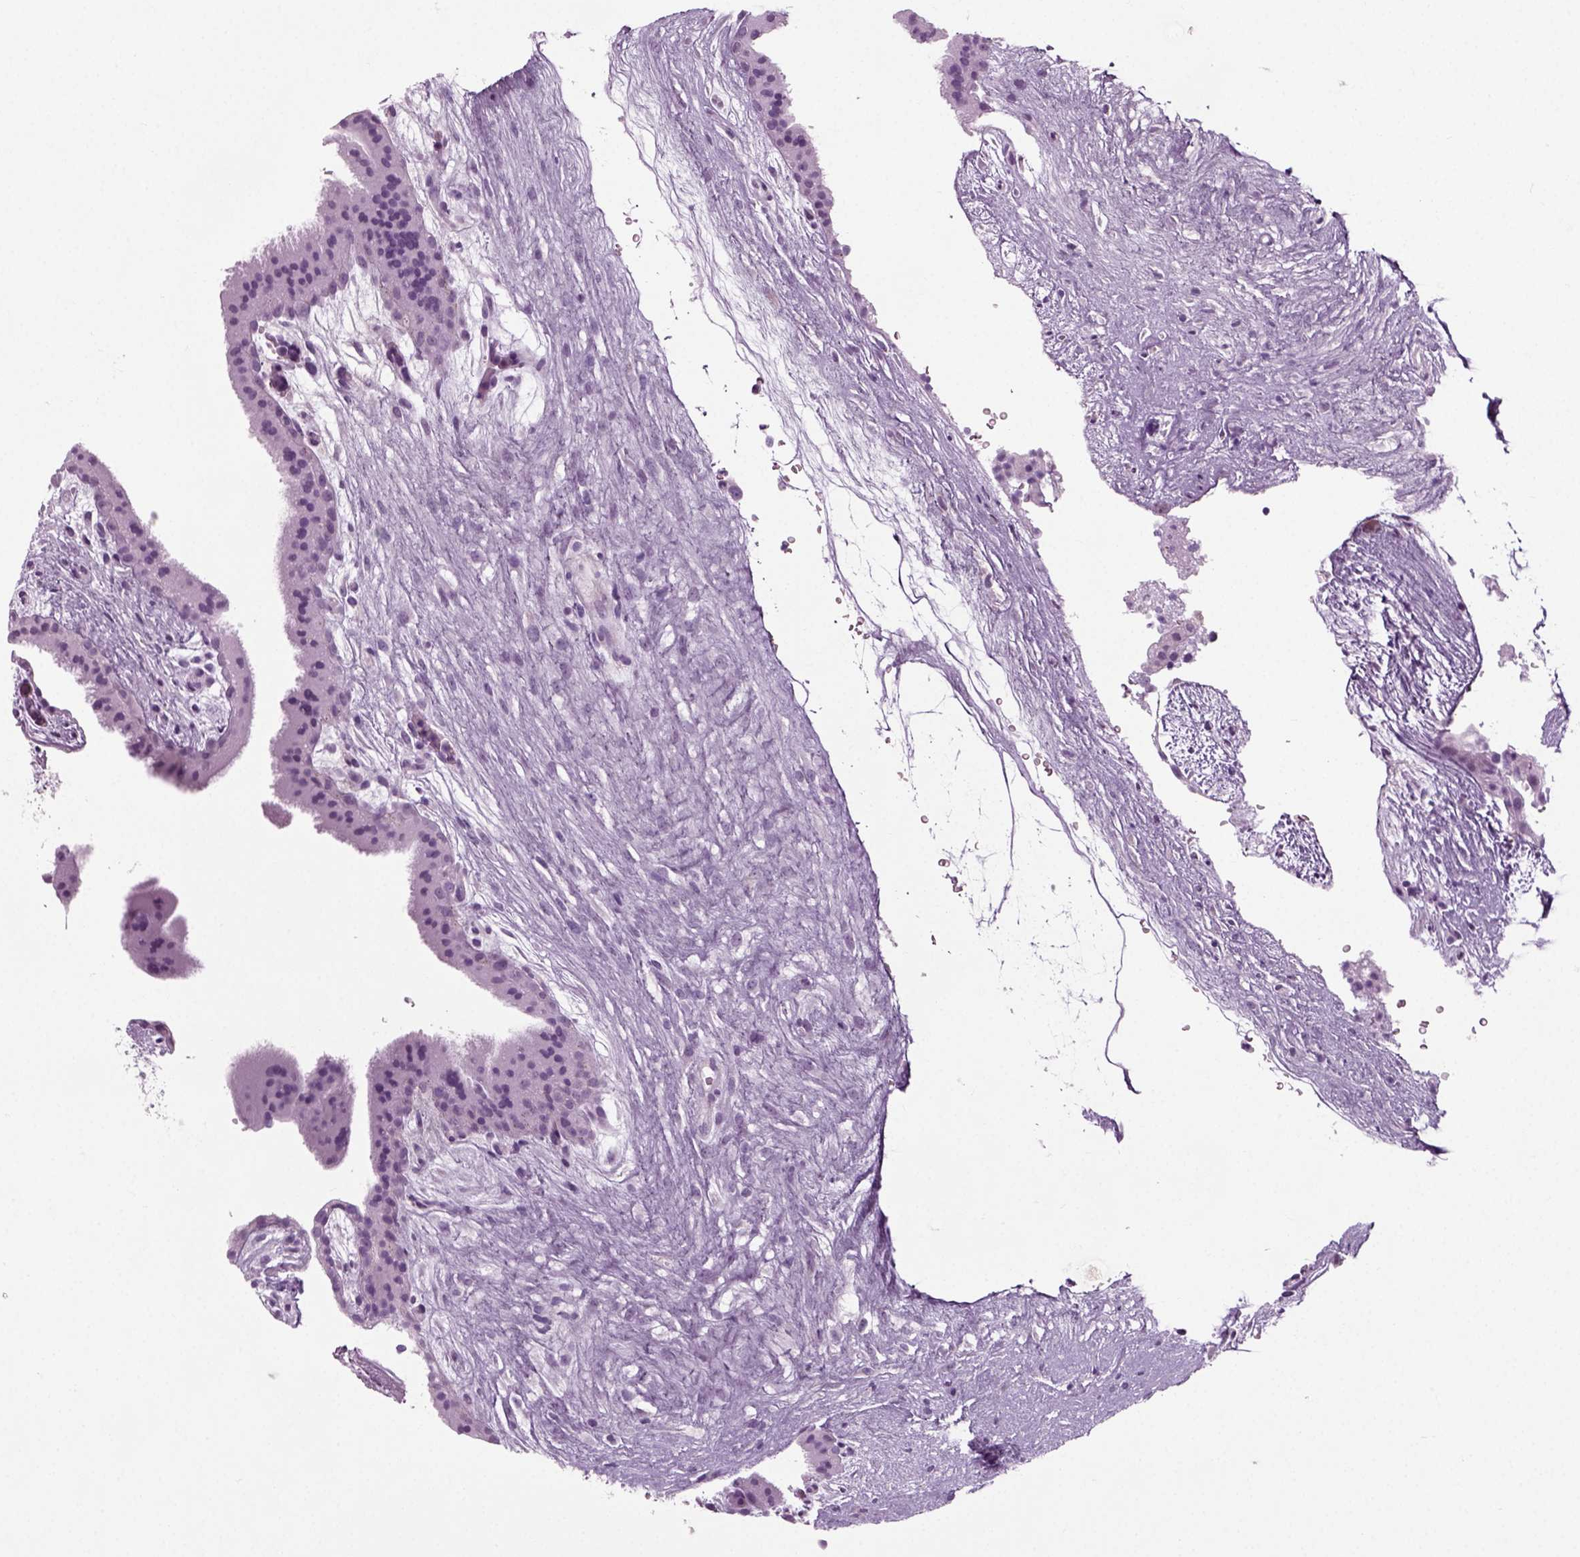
{"staining": {"intensity": "negative", "quantity": "none", "location": "none"}, "tissue": "placenta", "cell_type": "Decidual cells", "image_type": "normal", "snomed": [{"axis": "morphology", "description": "Normal tissue, NOS"}, {"axis": "topography", "description": "Placenta"}], "caption": "Decidual cells show no significant protein positivity in unremarkable placenta. Nuclei are stained in blue.", "gene": "PRLH", "patient": {"sex": "female", "age": 19}}